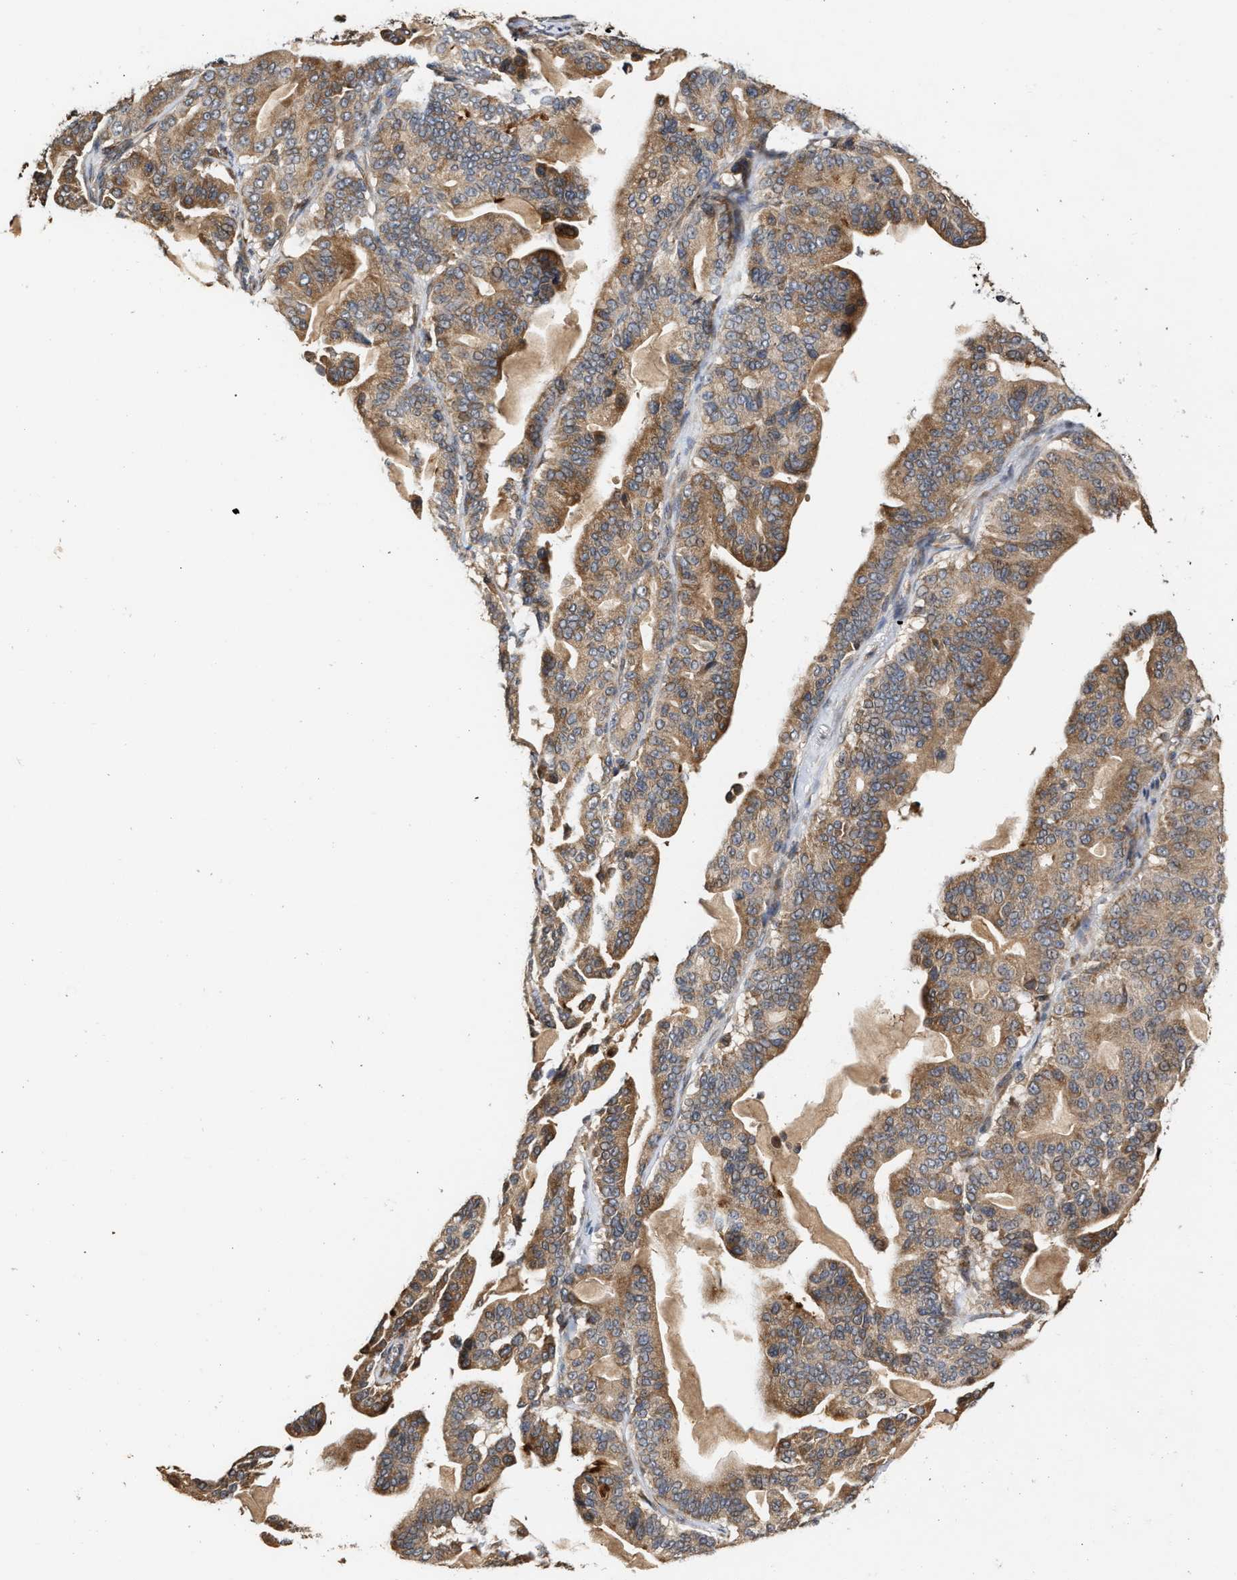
{"staining": {"intensity": "moderate", "quantity": ">75%", "location": "cytoplasmic/membranous"}, "tissue": "pancreatic cancer", "cell_type": "Tumor cells", "image_type": "cancer", "snomed": [{"axis": "morphology", "description": "Adenocarcinoma, NOS"}, {"axis": "topography", "description": "Pancreas"}], "caption": "Pancreatic cancer stained for a protein exhibits moderate cytoplasmic/membranous positivity in tumor cells.", "gene": "SAR1A", "patient": {"sex": "male", "age": 63}}